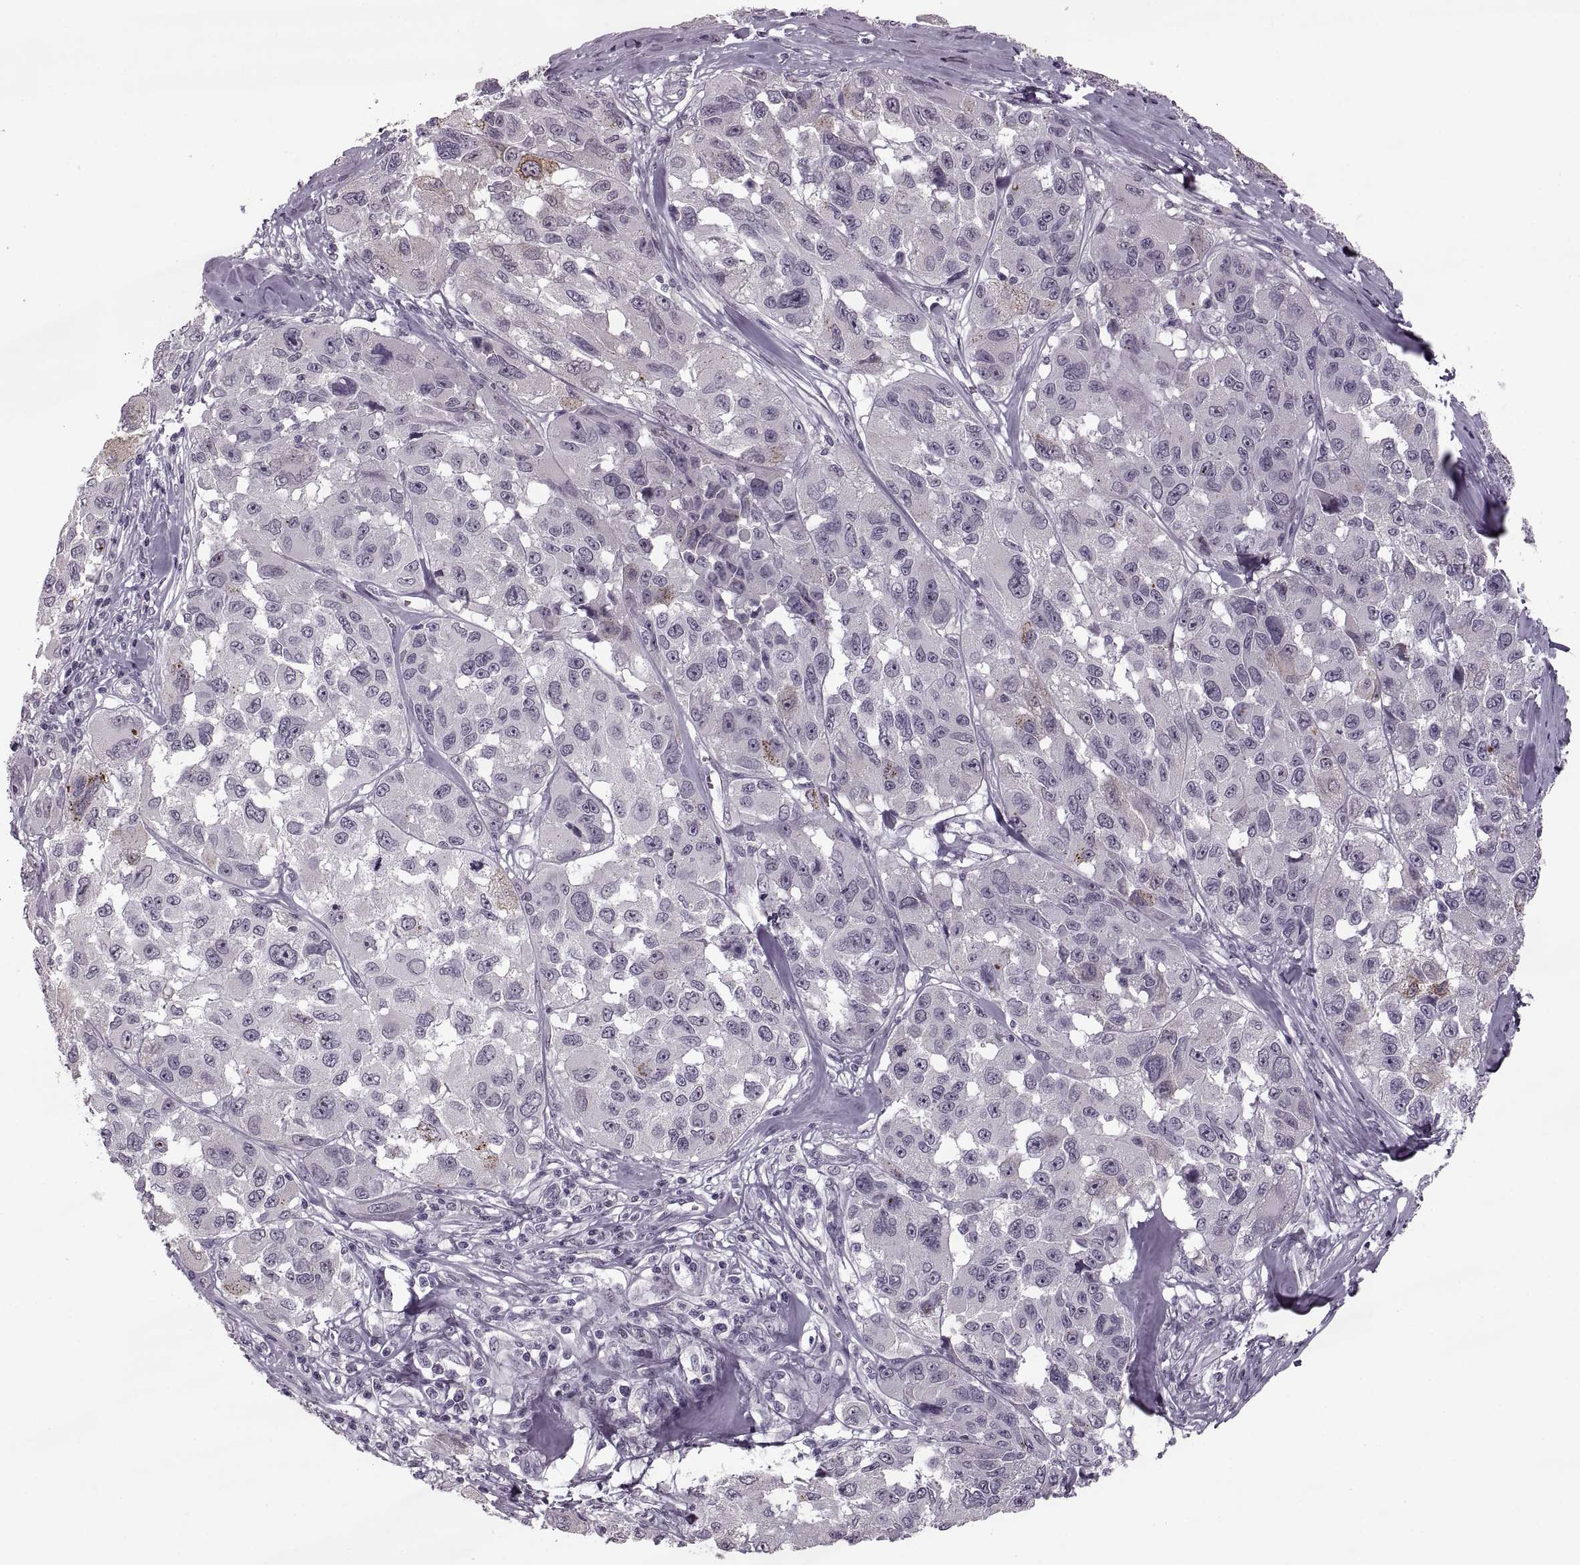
{"staining": {"intensity": "negative", "quantity": "none", "location": "none"}, "tissue": "melanoma", "cell_type": "Tumor cells", "image_type": "cancer", "snomed": [{"axis": "morphology", "description": "Malignant melanoma, NOS"}, {"axis": "topography", "description": "Skin"}], "caption": "A photomicrograph of human malignant melanoma is negative for staining in tumor cells.", "gene": "PAGE5", "patient": {"sex": "female", "age": 66}}